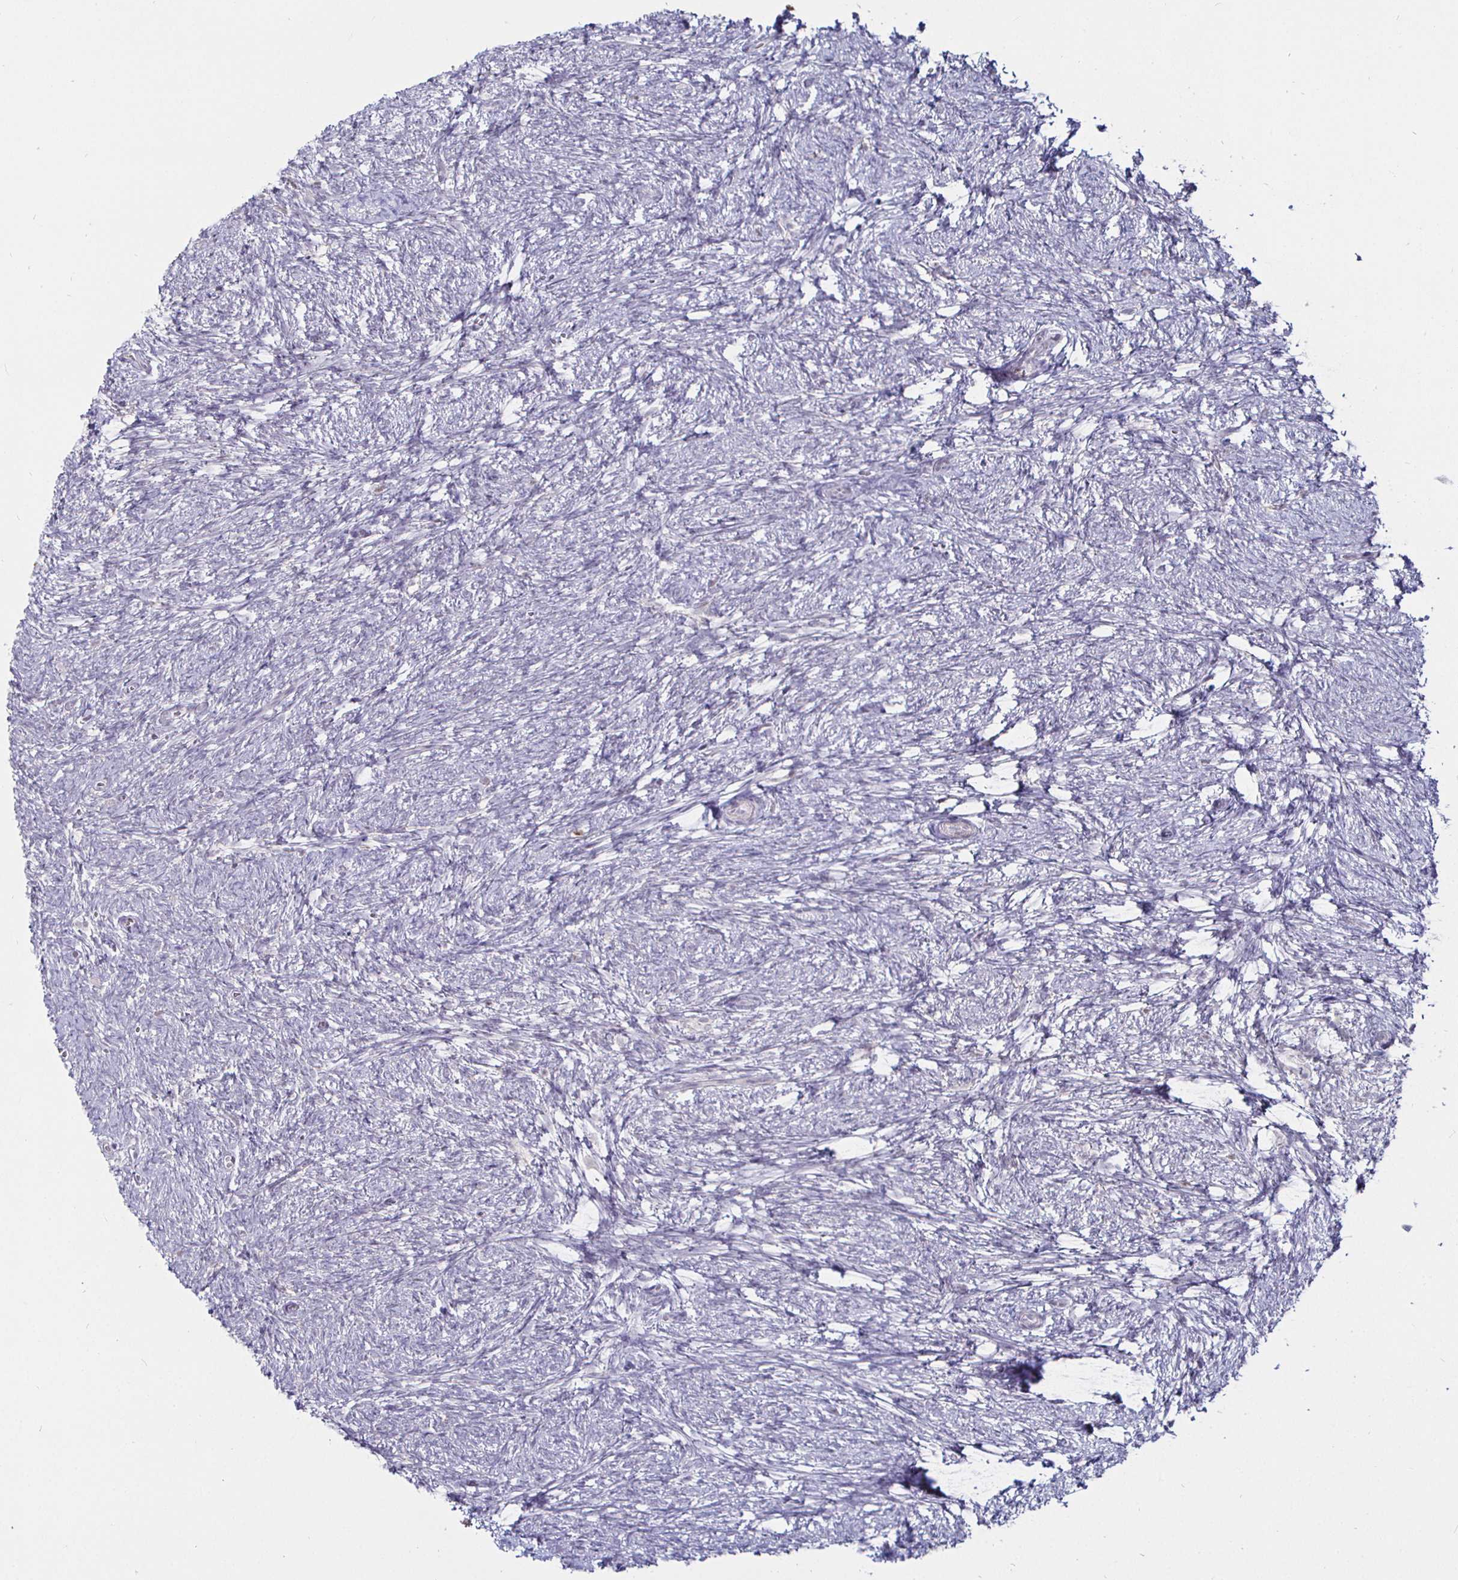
{"staining": {"intensity": "negative", "quantity": "none", "location": "none"}, "tissue": "ovary", "cell_type": "Follicle cells", "image_type": "normal", "snomed": [{"axis": "morphology", "description": "Normal tissue, NOS"}, {"axis": "topography", "description": "Ovary"}], "caption": "High magnification brightfield microscopy of benign ovary stained with DAB (3,3'-diaminobenzidine) (brown) and counterstained with hematoxylin (blue): follicle cells show no significant staining.", "gene": "MLH1", "patient": {"sex": "female", "age": 41}}